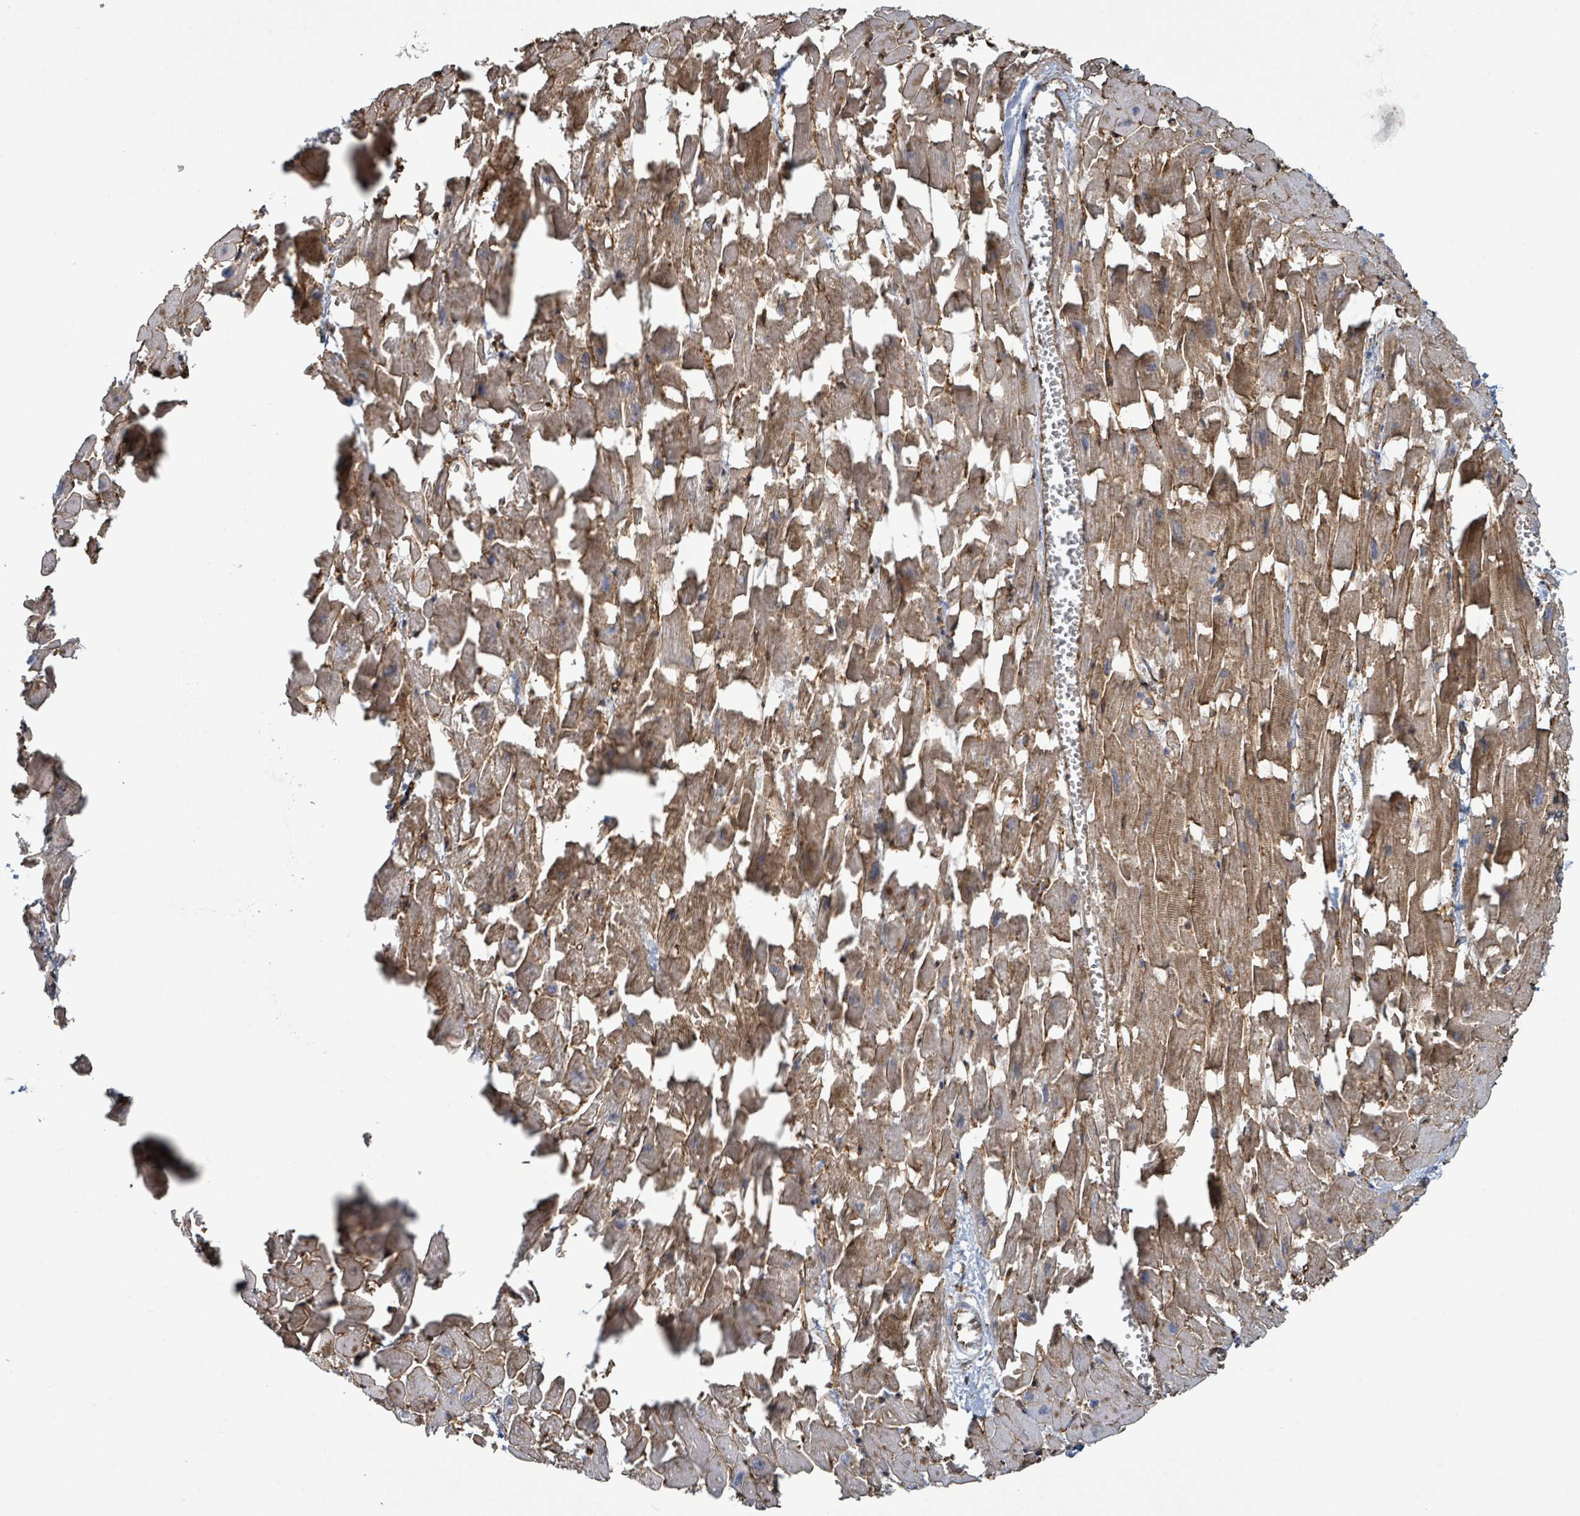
{"staining": {"intensity": "moderate", "quantity": ">75%", "location": "cytoplasmic/membranous"}, "tissue": "heart muscle", "cell_type": "Cardiomyocytes", "image_type": "normal", "snomed": [{"axis": "morphology", "description": "Normal tissue, NOS"}, {"axis": "topography", "description": "Heart"}], "caption": "Heart muscle was stained to show a protein in brown. There is medium levels of moderate cytoplasmic/membranous expression in approximately >75% of cardiomyocytes. (DAB = brown stain, brightfield microscopy at high magnification).", "gene": "LDOC1", "patient": {"sex": "female", "age": 64}}